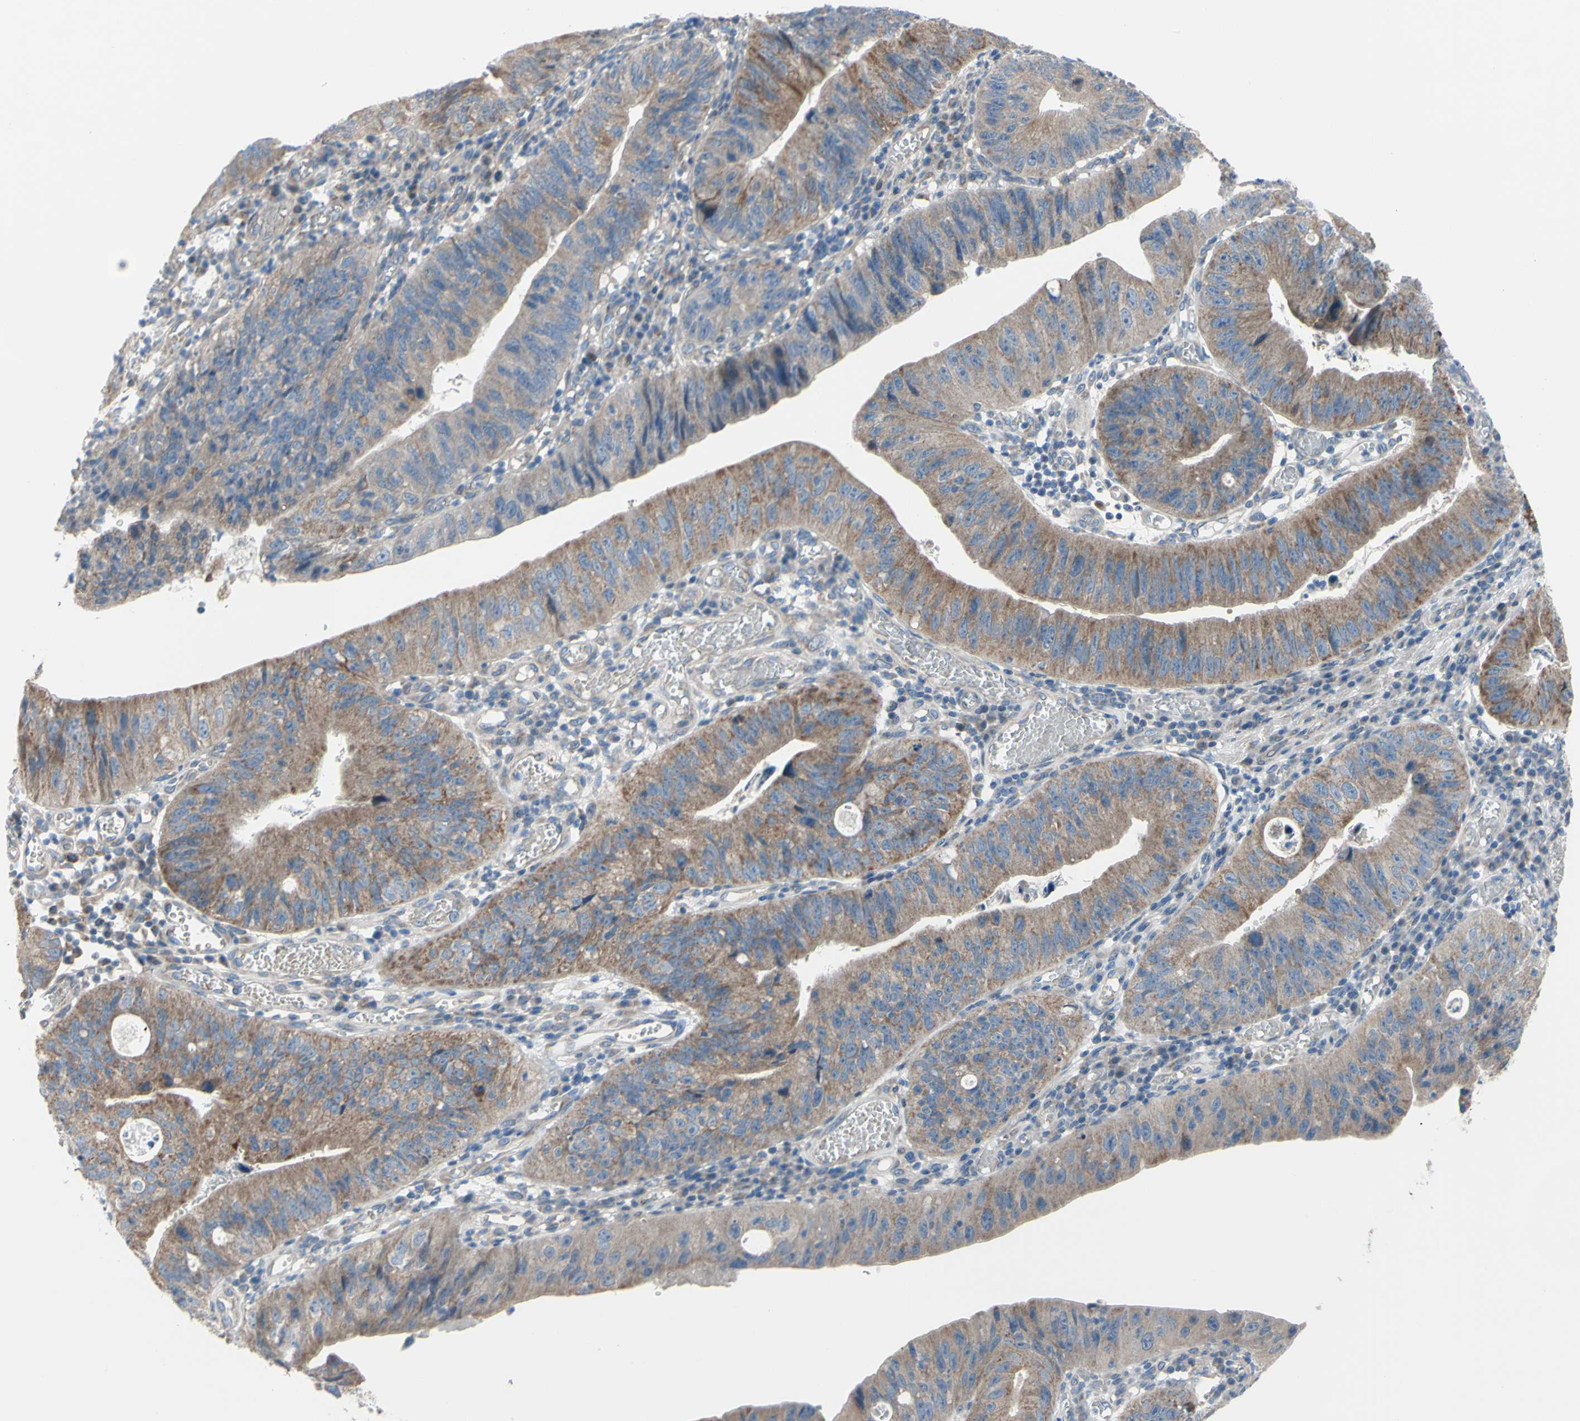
{"staining": {"intensity": "moderate", "quantity": "25%-75%", "location": "cytoplasmic/membranous"}, "tissue": "stomach cancer", "cell_type": "Tumor cells", "image_type": "cancer", "snomed": [{"axis": "morphology", "description": "Adenocarcinoma, NOS"}, {"axis": "topography", "description": "Stomach"}], "caption": "This is an image of immunohistochemistry (IHC) staining of adenocarcinoma (stomach), which shows moderate staining in the cytoplasmic/membranous of tumor cells.", "gene": "GRAMD2B", "patient": {"sex": "male", "age": 59}}